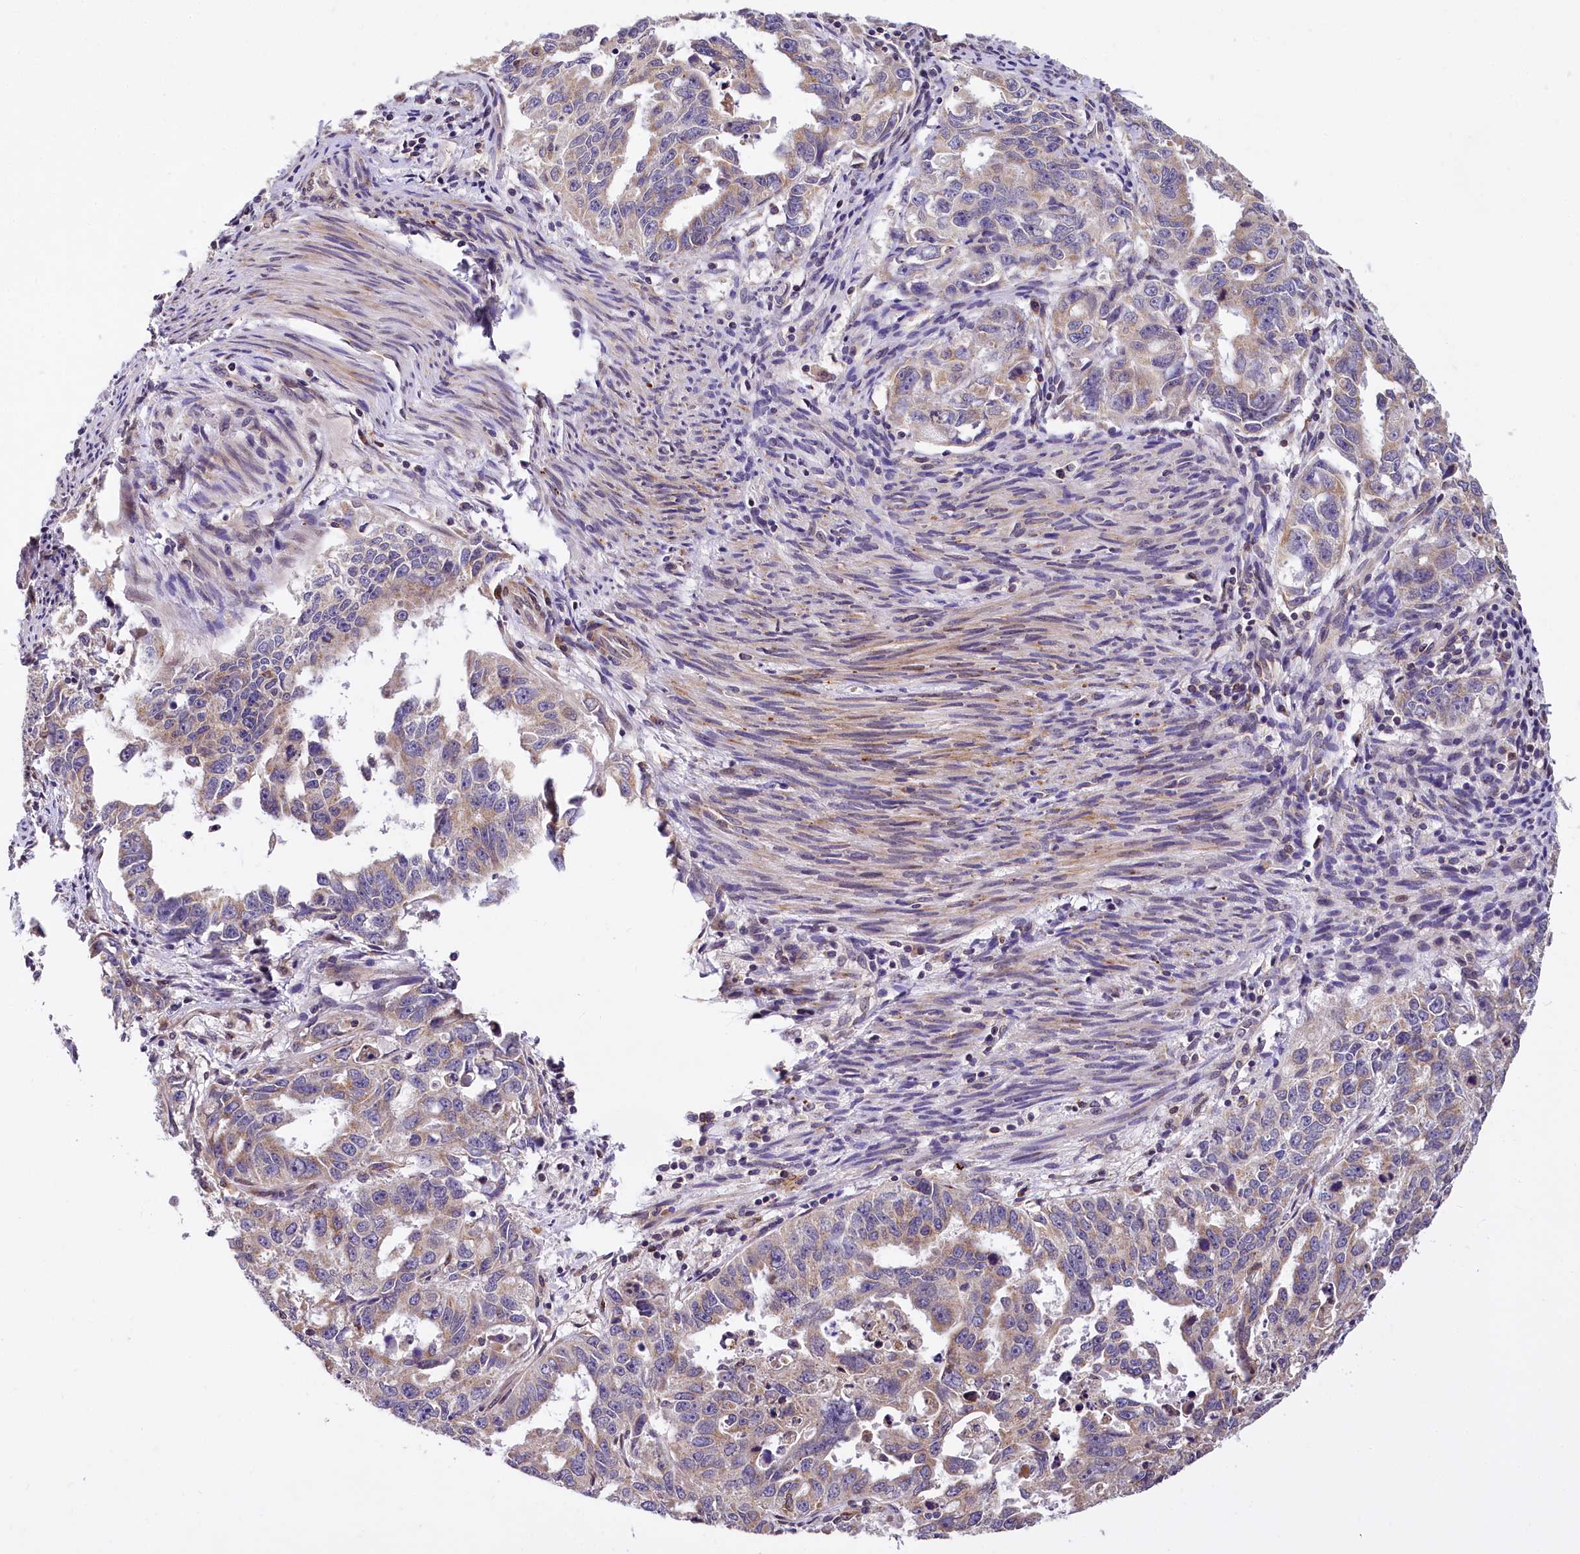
{"staining": {"intensity": "weak", "quantity": ">75%", "location": "cytoplasmic/membranous"}, "tissue": "endometrial cancer", "cell_type": "Tumor cells", "image_type": "cancer", "snomed": [{"axis": "morphology", "description": "Adenocarcinoma, NOS"}, {"axis": "topography", "description": "Endometrium"}], "caption": "Brown immunohistochemical staining in human endometrial cancer shows weak cytoplasmic/membranous positivity in approximately >75% of tumor cells.", "gene": "SUPV3L1", "patient": {"sex": "female", "age": 65}}